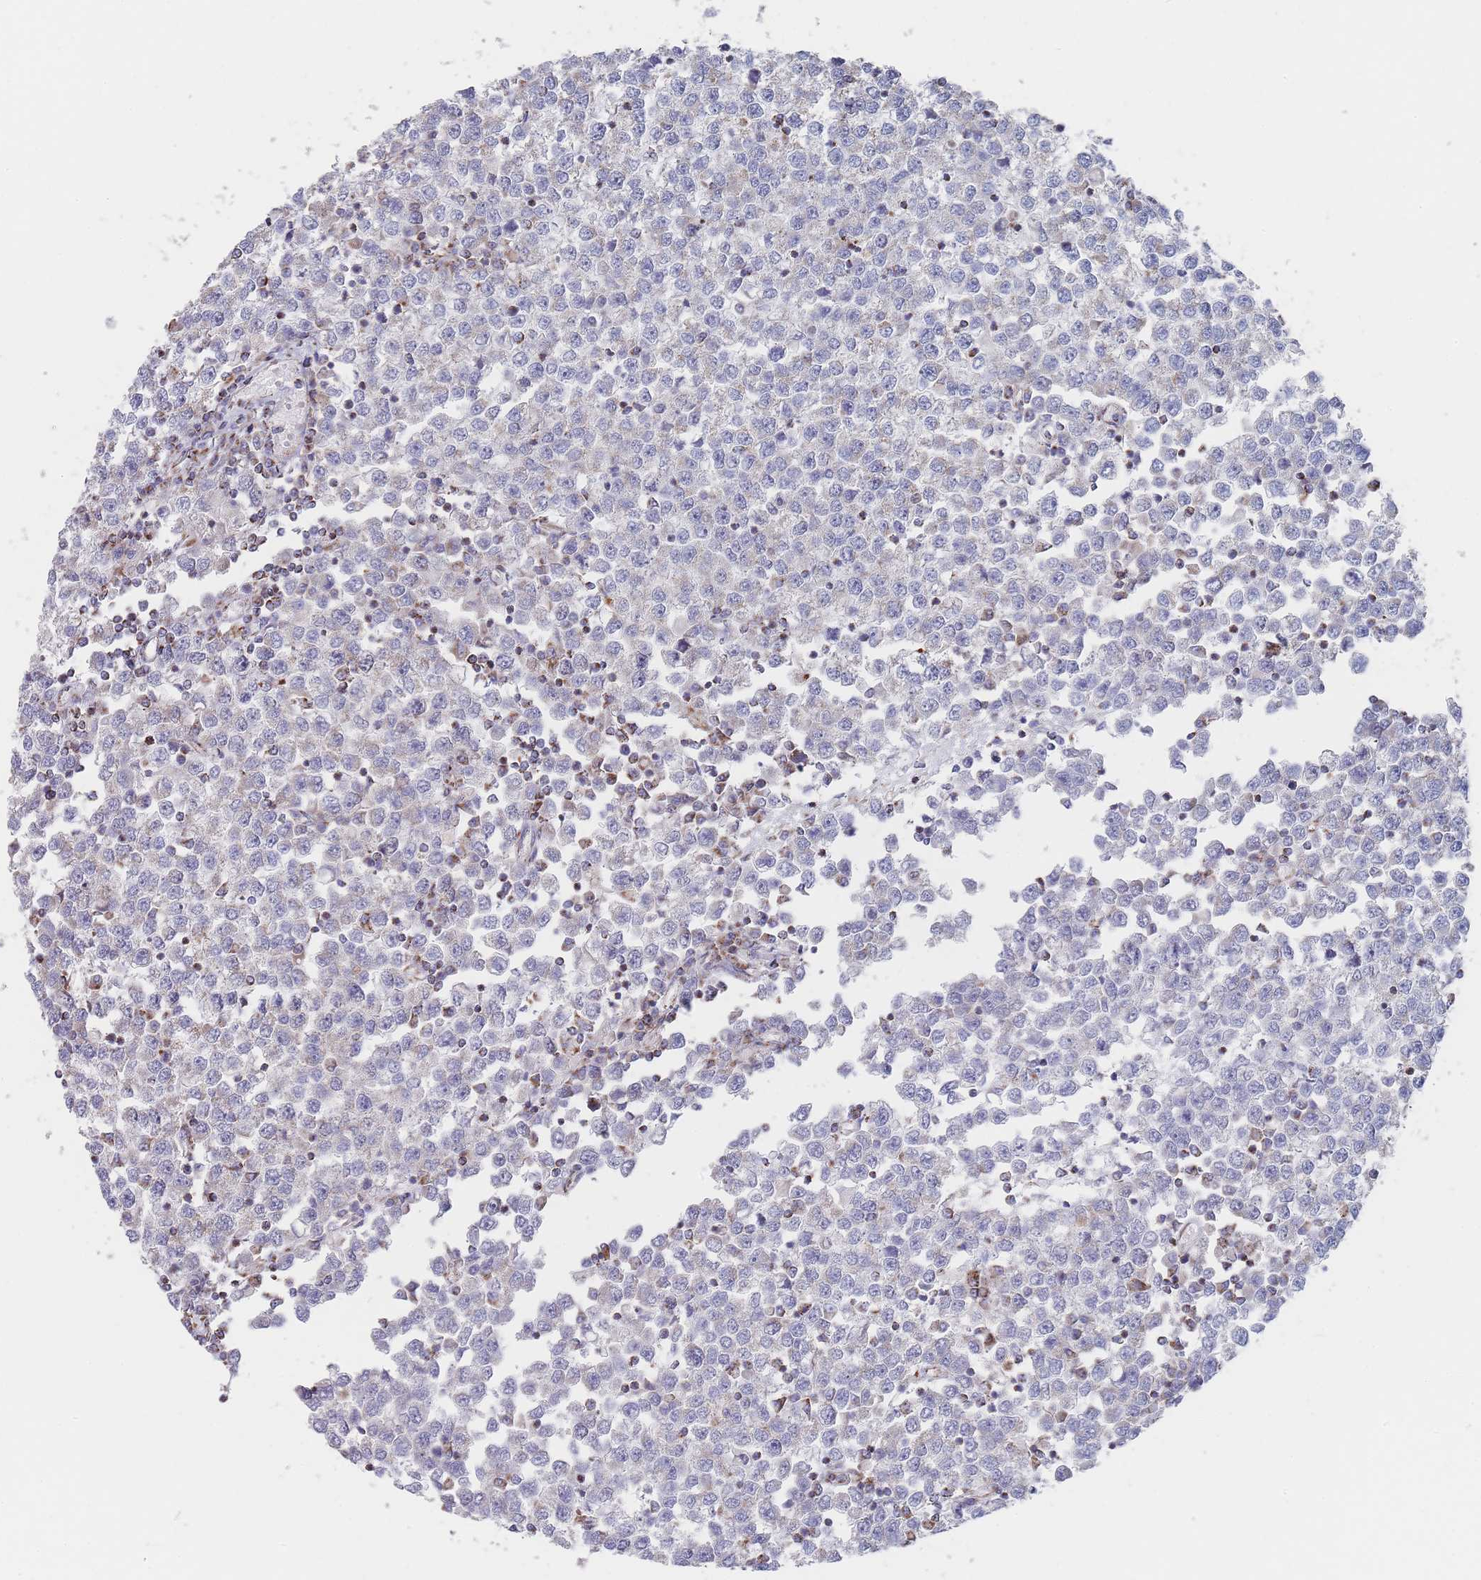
{"staining": {"intensity": "moderate", "quantity": "<25%", "location": "cytoplasmic/membranous"}, "tissue": "testis cancer", "cell_type": "Tumor cells", "image_type": "cancer", "snomed": [{"axis": "morphology", "description": "Seminoma, NOS"}, {"axis": "topography", "description": "Testis"}], "caption": "Protein expression analysis of testis seminoma demonstrates moderate cytoplasmic/membranous staining in about <25% of tumor cells.", "gene": "IKZF4", "patient": {"sex": "male", "age": 65}}